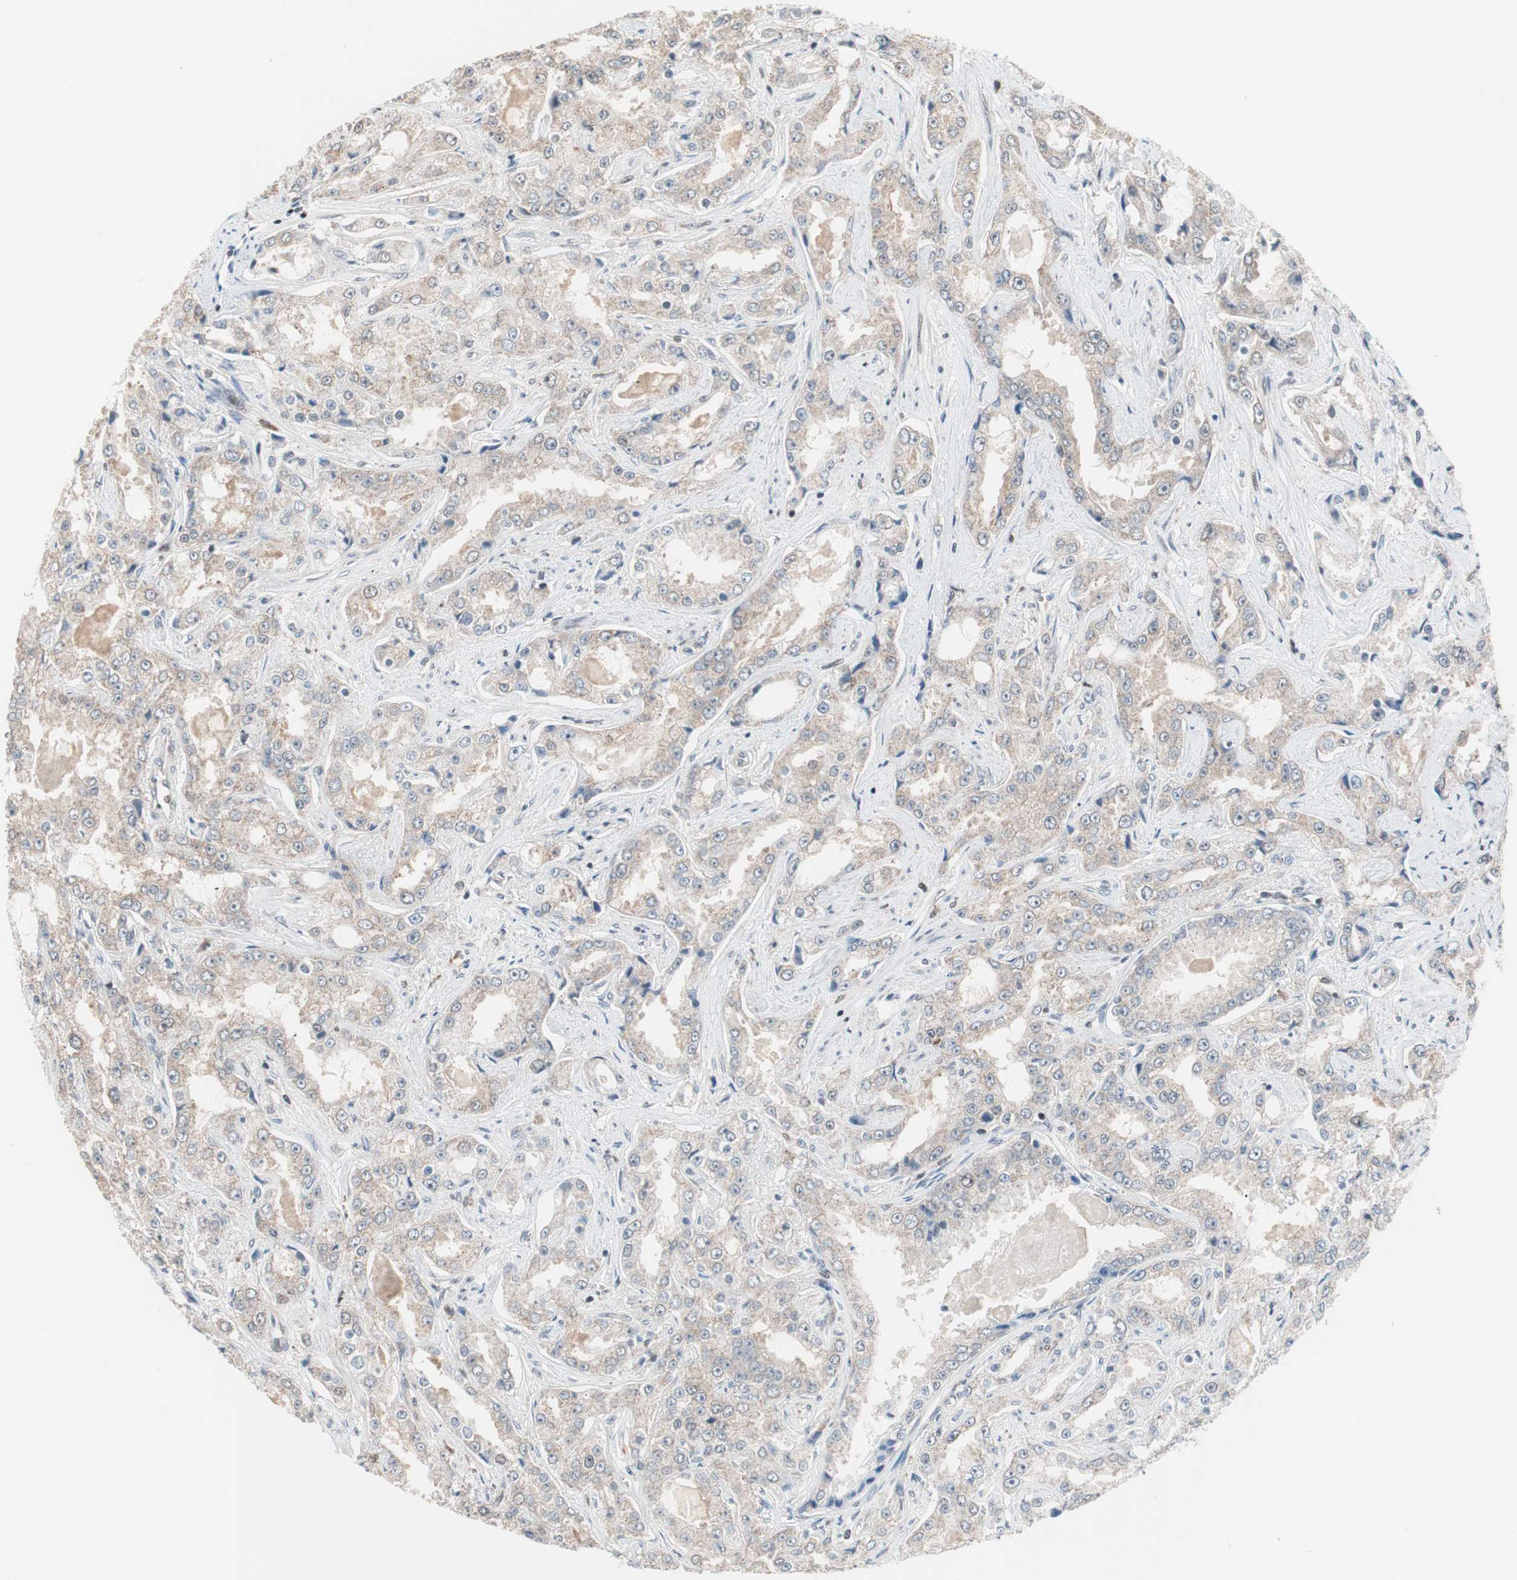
{"staining": {"intensity": "weak", "quantity": "25%-75%", "location": "cytoplasmic/membranous"}, "tissue": "prostate cancer", "cell_type": "Tumor cells", "image_type": "cancer", "snomed": [{"axis": "morphology", "description": "Adenocarcinoma, High grade"}, {"axis": "topography", "description": "Prostate"}], "caption": "Immunohistochemical staining of prostate cancer (adenocarcinoma (high-grade)) reveals low levels of weak cytoplasmic/membranous protein expression in approximately 25%-75% of tumor cells.", "gene": "POLH", "patient": {"sex": "male", "age": 73}}